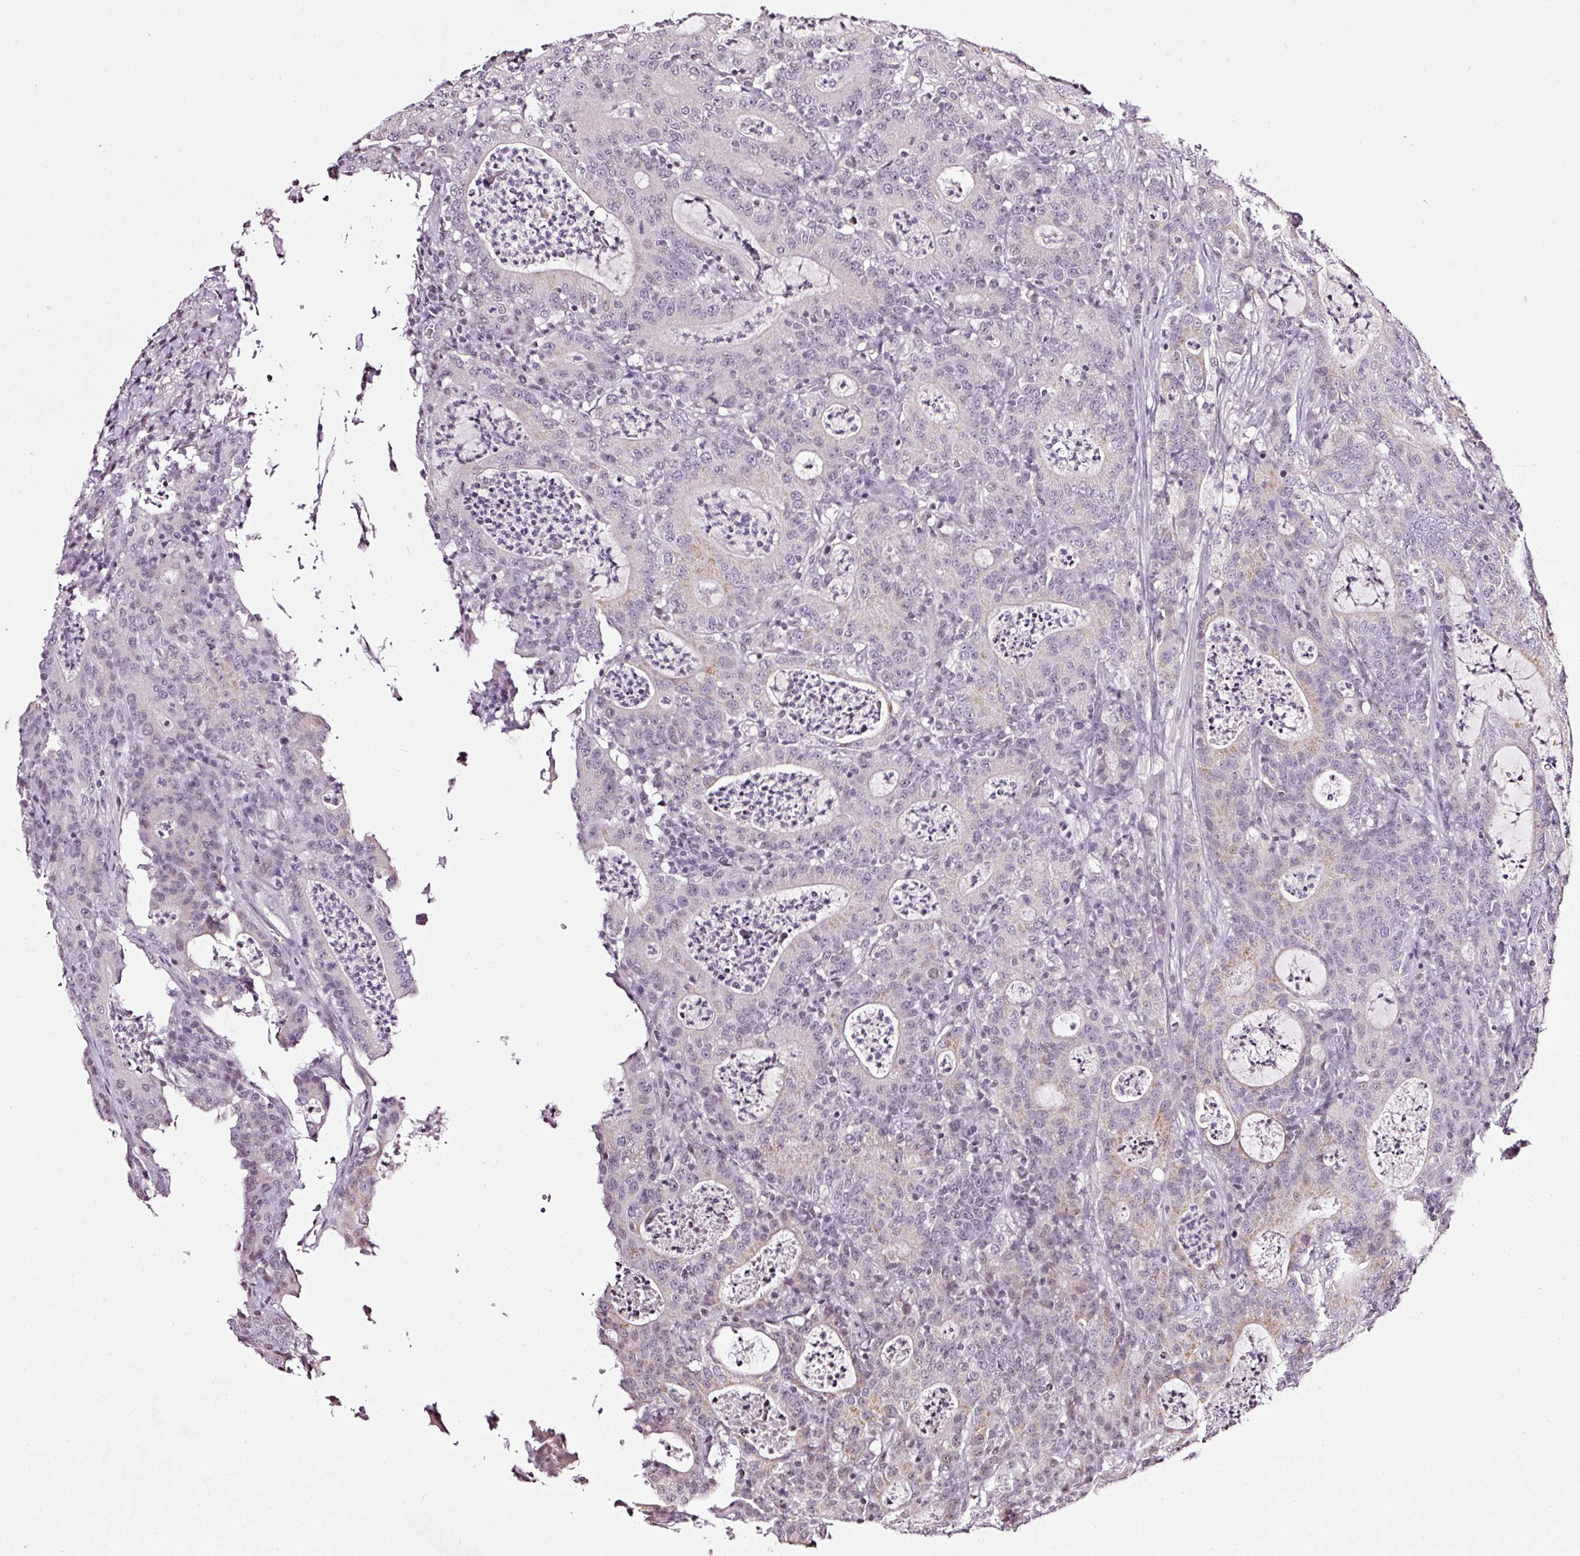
{"staining": {"intensity": "weak", "quantity": "<25%", "location": "cytoplasmic/membranous,nuclear"}, "tissue": "colorectal cancer", "cell_type": "Tumor cells", "image_type": "cancer", "snomed": [{"axis": "morphology", "description": "Adenocarcinoma, NOS"}, {"axis": "topography", "description": "Colon"}], "caption": "Immunohistochemical staining of colorectal cancer (adenocarcinoma) shows no significant staining in tumor cells.", "gene": "NRDE2", "patient": {"sex": "male", "age": 83}}